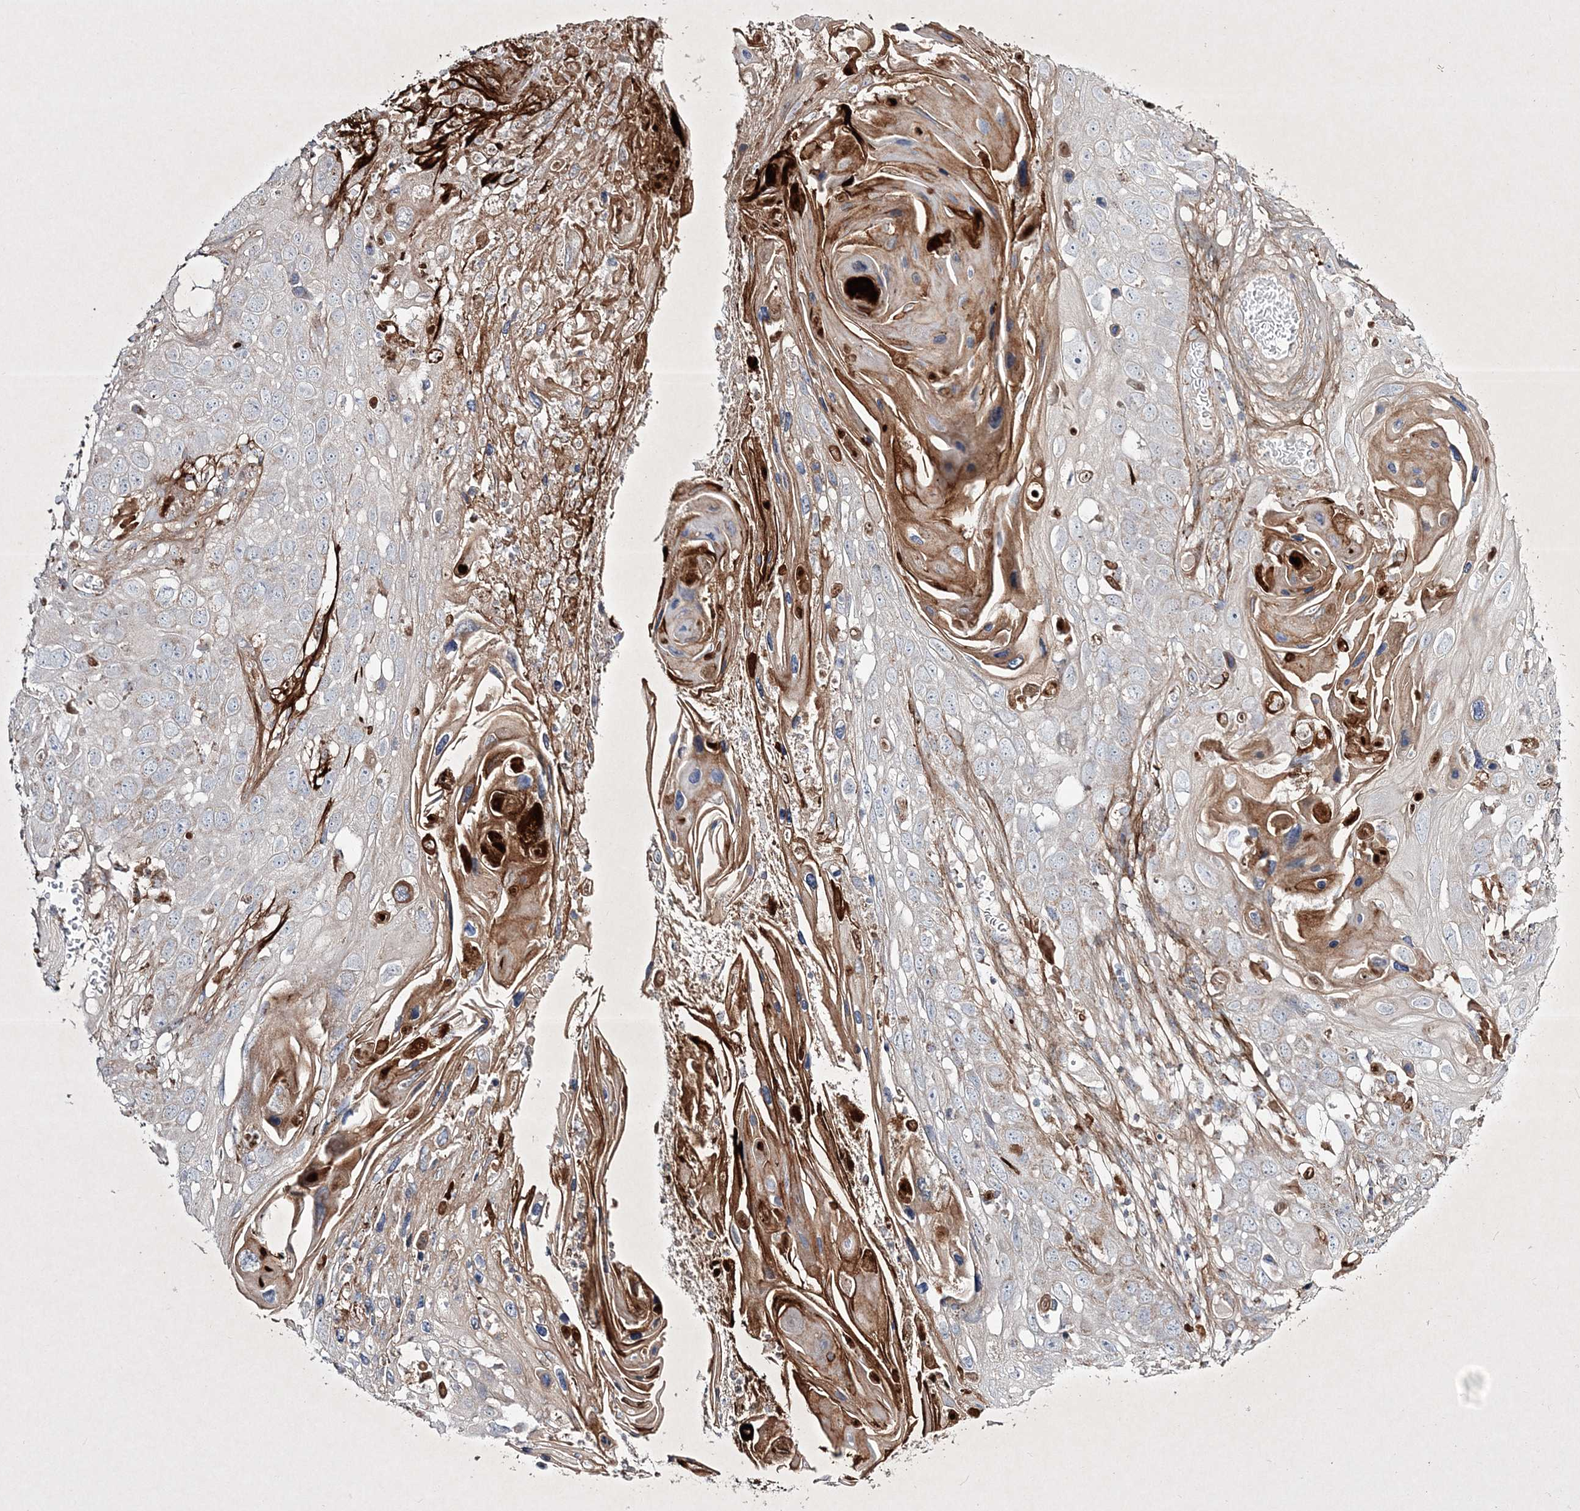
{"staining": {"intensity": "weak", "quantity": "<25%", "location": "cytoplasmic/membranous"}, "tissue": "skin cancer", "cell_type": "Tumor cells", "image_type": "cancer", "snomed": [{"axis": "morphology", "description": "Squamous cell carcinoma, NOS"}, {"axis": "topography", "description": "Skin"}], "caption": "Image shows no significant protein expression in tumor cells of skin squamous cell carcinoma. (DAB IHC with hematoxylin counter stain).", "gene": "RICTOR", "patient": {"sex": "male", "age": 55}}